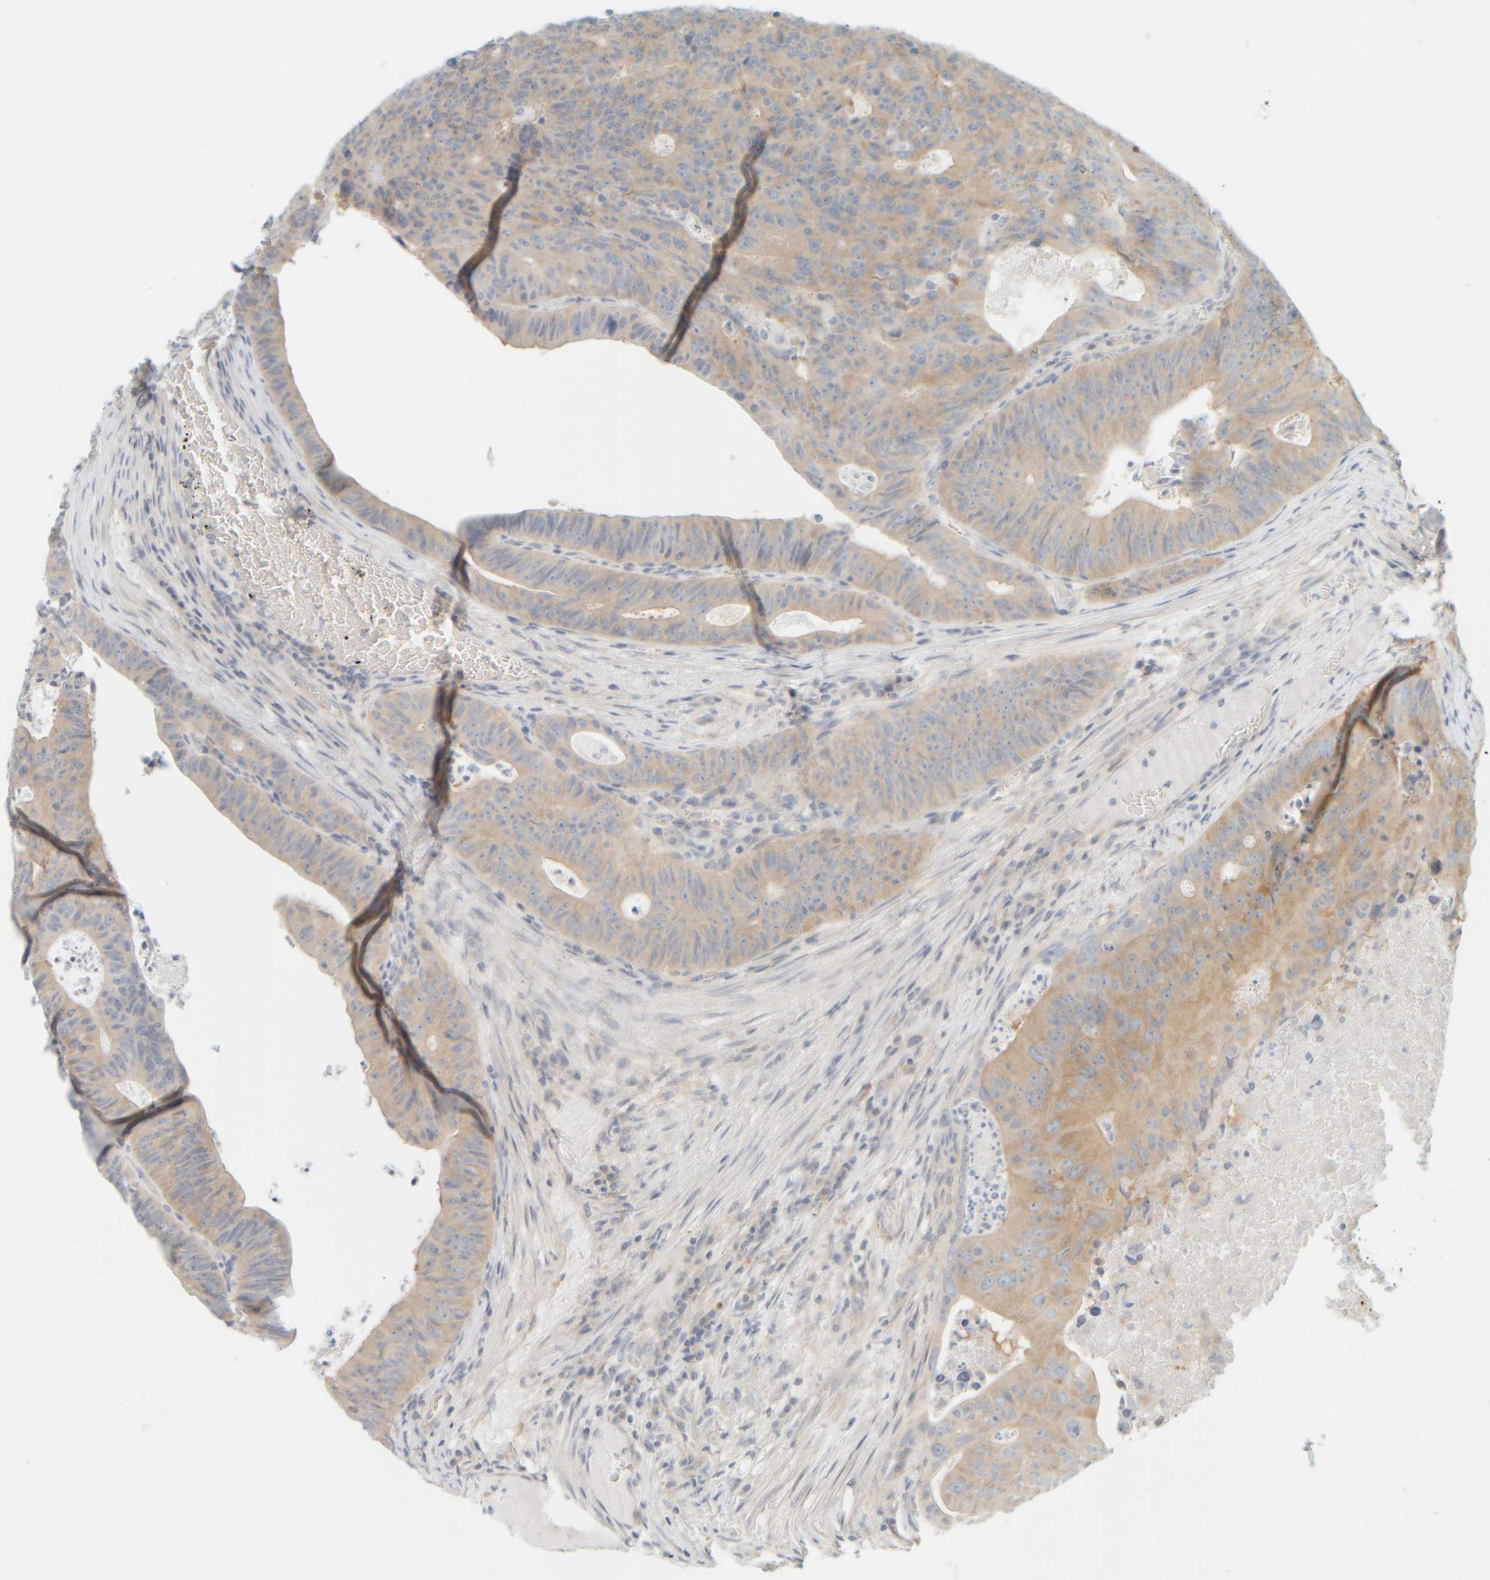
{"staining": {"intensity": "weak", "quantity": ">75%", "location": "cytoplasmic/membranous"}, "tissue": "colorectal cancer", "cell_type": "Tumor cells", "image_type": "cancer", "snomed": [{"axis": "morphology", "description": "Adenocarcinoma, NOS"}, {"axis": "topography", "description": "Colon"}], "caption": "An image of colorectal cancer stained for a protein reveals weak cytoplasmic/membranous brown staining in tumor cells.", "gene": "PTGES3L-AARSD1", "patient": {"sex": "male", "age": 87}}